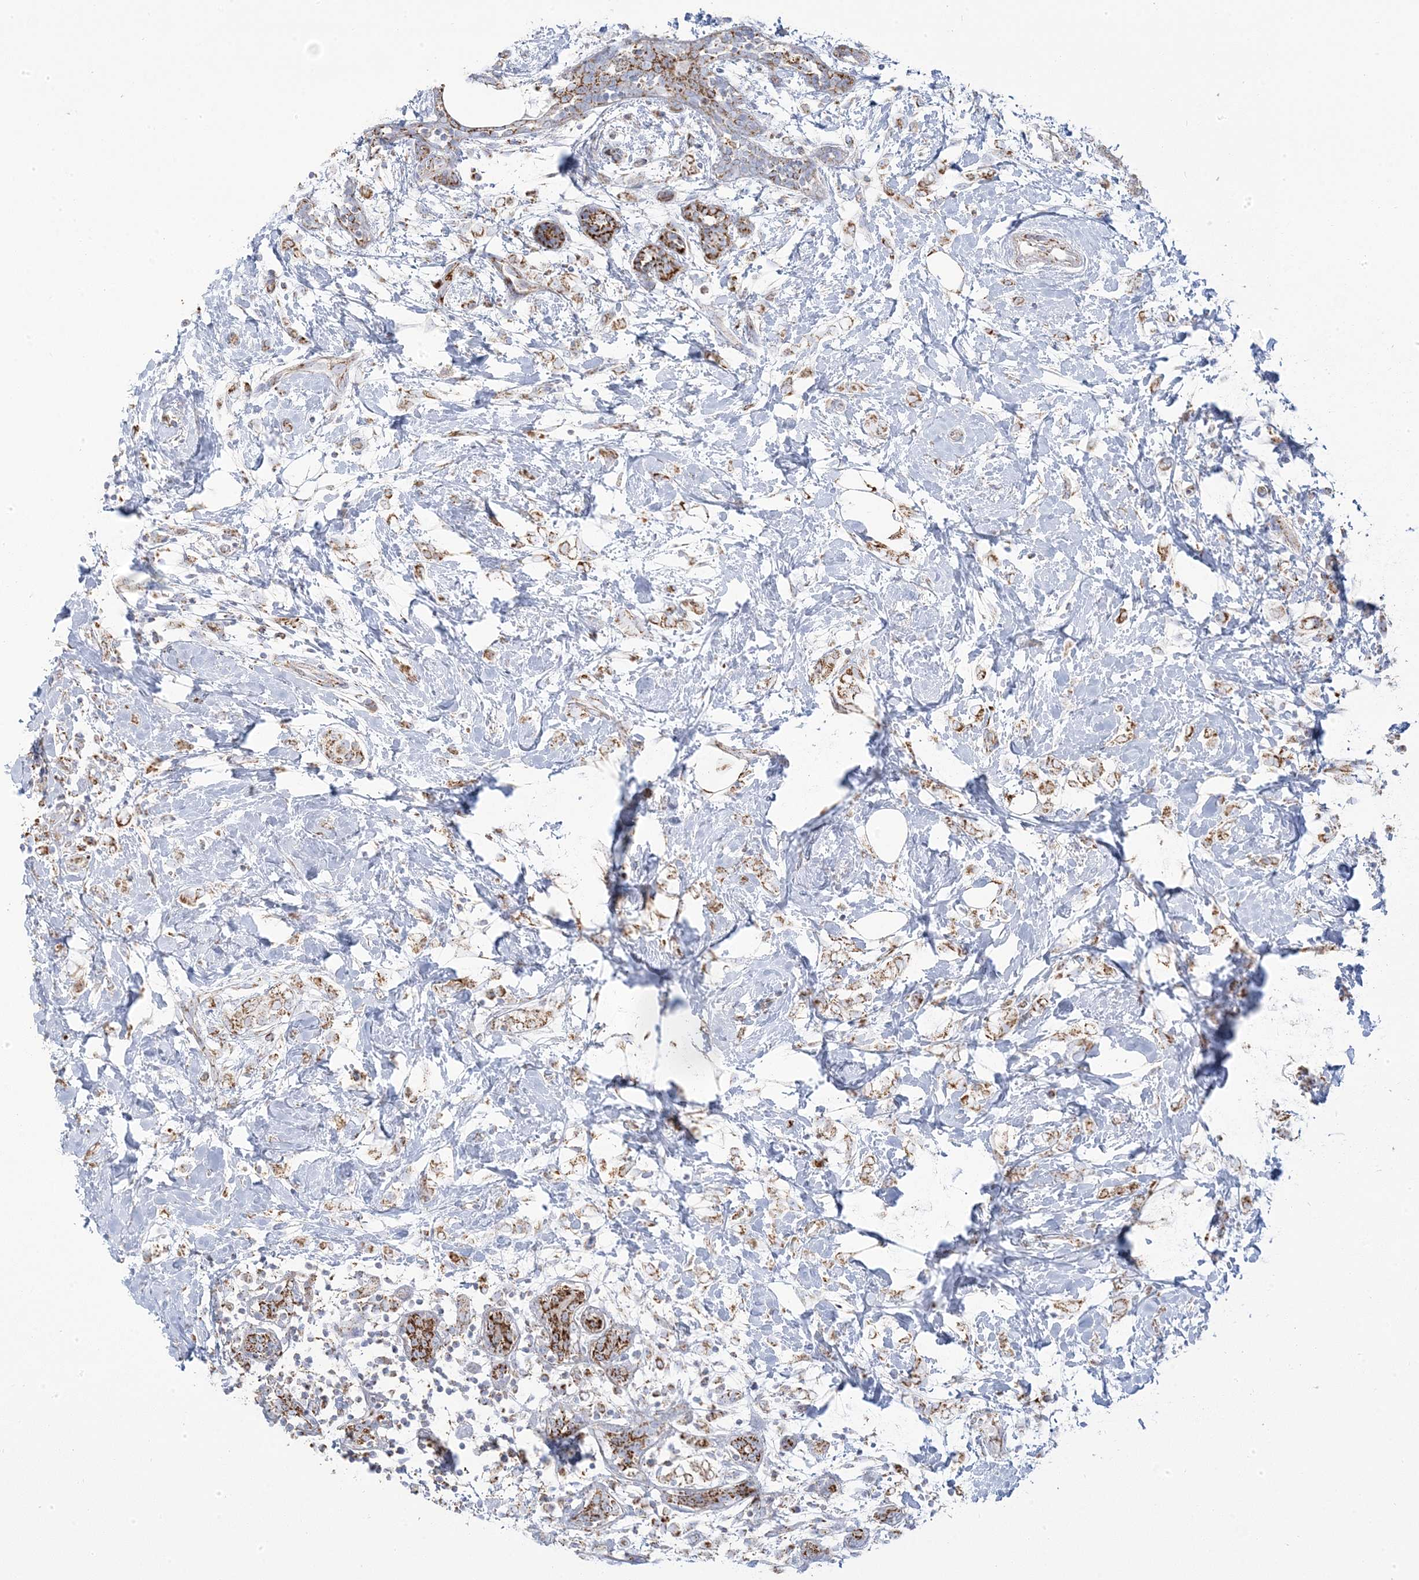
{"staining": {"intensity": "moderate", "quantity": ">75%", "location": "cytoplasmic/membranous"}, "tissue": "breast cancer", "cell_type": "Tumor cells", "image_type": "cancer", "snomed": [{"axis": "morphology", "description": "Normal tissue, NOS"}, {"axis": "morphology", "description": "Lobular carcinoma"}, {"axis": "topography", "description": "Breast"}], "caption": "Breast cancer stained with DAB (3,3'-diaminobenzidine) immunohistochemistry (IHC) shows medium levels of moderate cytoplasmic/membranous expression in about >75% of tumor cells. The staining was performed using DAB (3,3'-diaminobenzidine), with brown indicating positive protein expression. Nuclei are stained blue with hematoxylin.", "gene": "PCCB", "patient": {"sex": "female", "age": 47}}